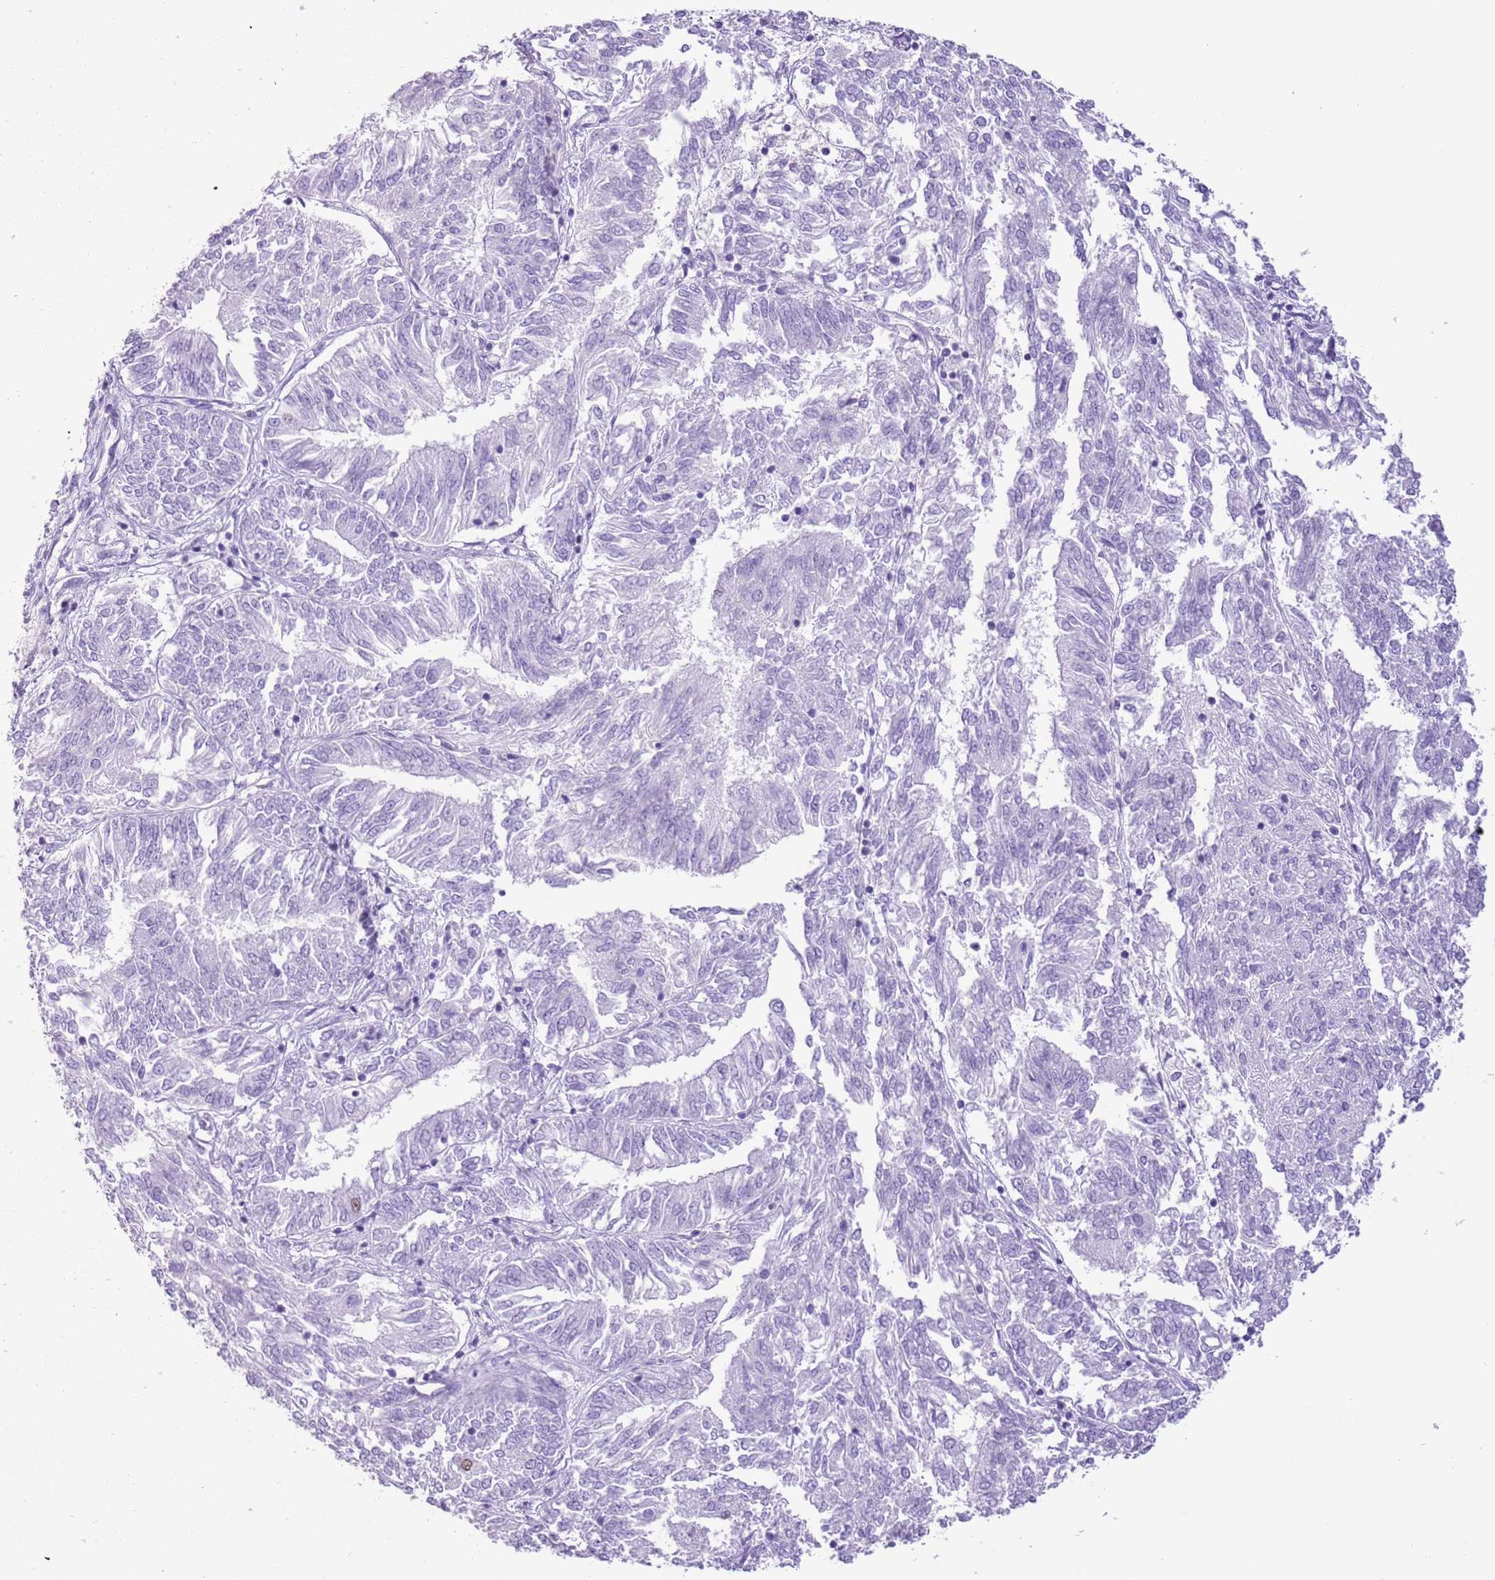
{"staining": {"intensity": "negative", "quantity": "none", "location": "none"}, "tissue": "endometrial cancer", "cell_type": "Tumor cells", "image_type": "cancer", "snomed": [{"axis": "morphology", "description": "Adenocarcinoma, NOS"}, {"axis": "topography", "description": "Endometrium"}], "caption": "This photomicrograph is of adenocarcinoma (endometrial) stained with immunohistochemistry (IHC) to label a protein in brown with the nuclei are counter-stained blue. There is no positivity in tumor cells. (DAB (3,3'-diaminobenzidine) IHC with hematoxylin counter stain).", "gene": "SLC7A14", "patient": {"sex": "female", "age": 58}}